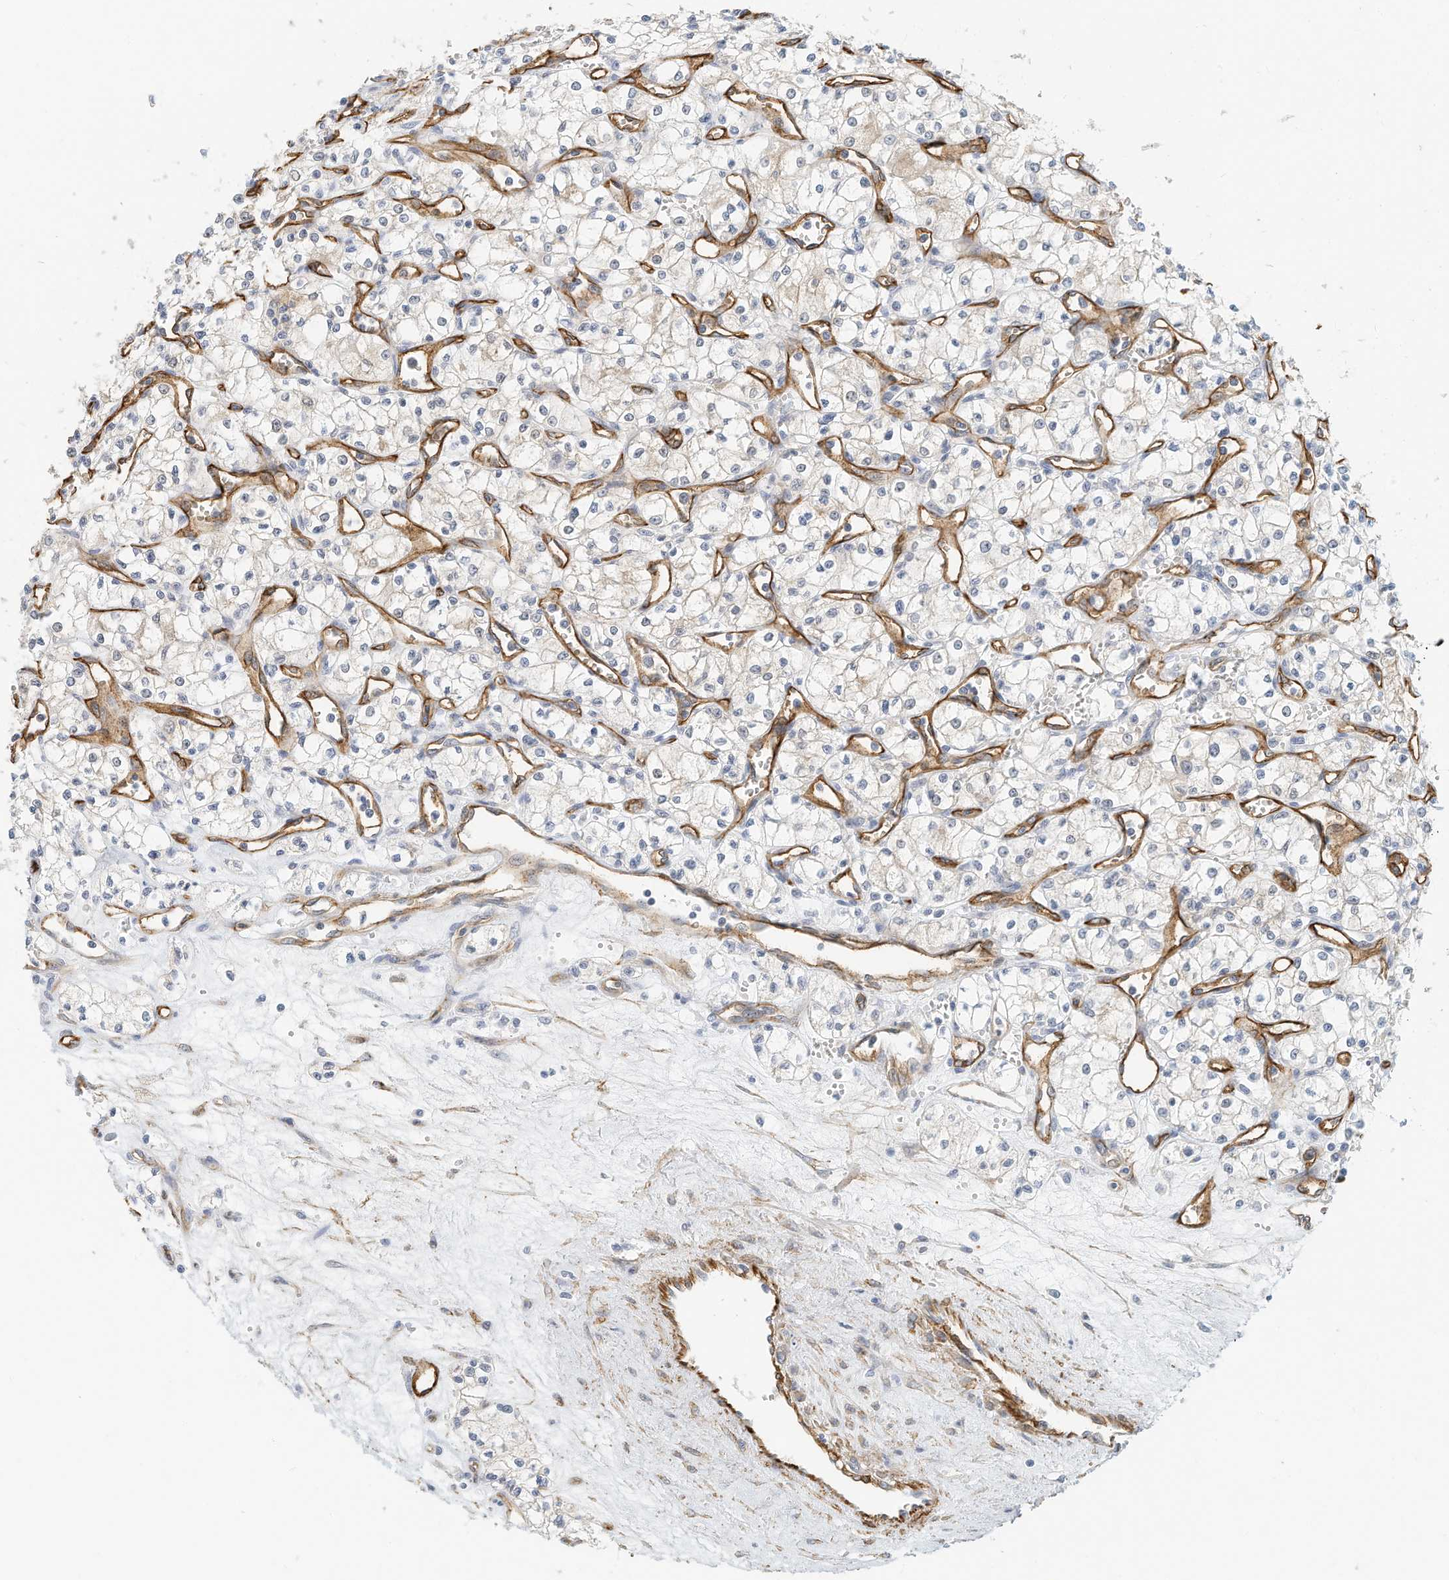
{"staining": {"intensity": "negative", "quantity": "none", "location": "none"}, "tissue": "renal cancer", "cell_type": "Tumor cells", "image_type": "cancer", "snomed": [{"axis": "morphology", "description": "Adenocarcinoma, NOS"}, {"axis": "topography", "description": "Kidney"}], "caption": "DAB (3,3'-diaminobenzidine) immunohistochemical staining of human renal adenocarcinoma displays no significant staining in tumor cells.", "gene": "ARHGAP28", "patient": {"sex": "male", "age": 59}}